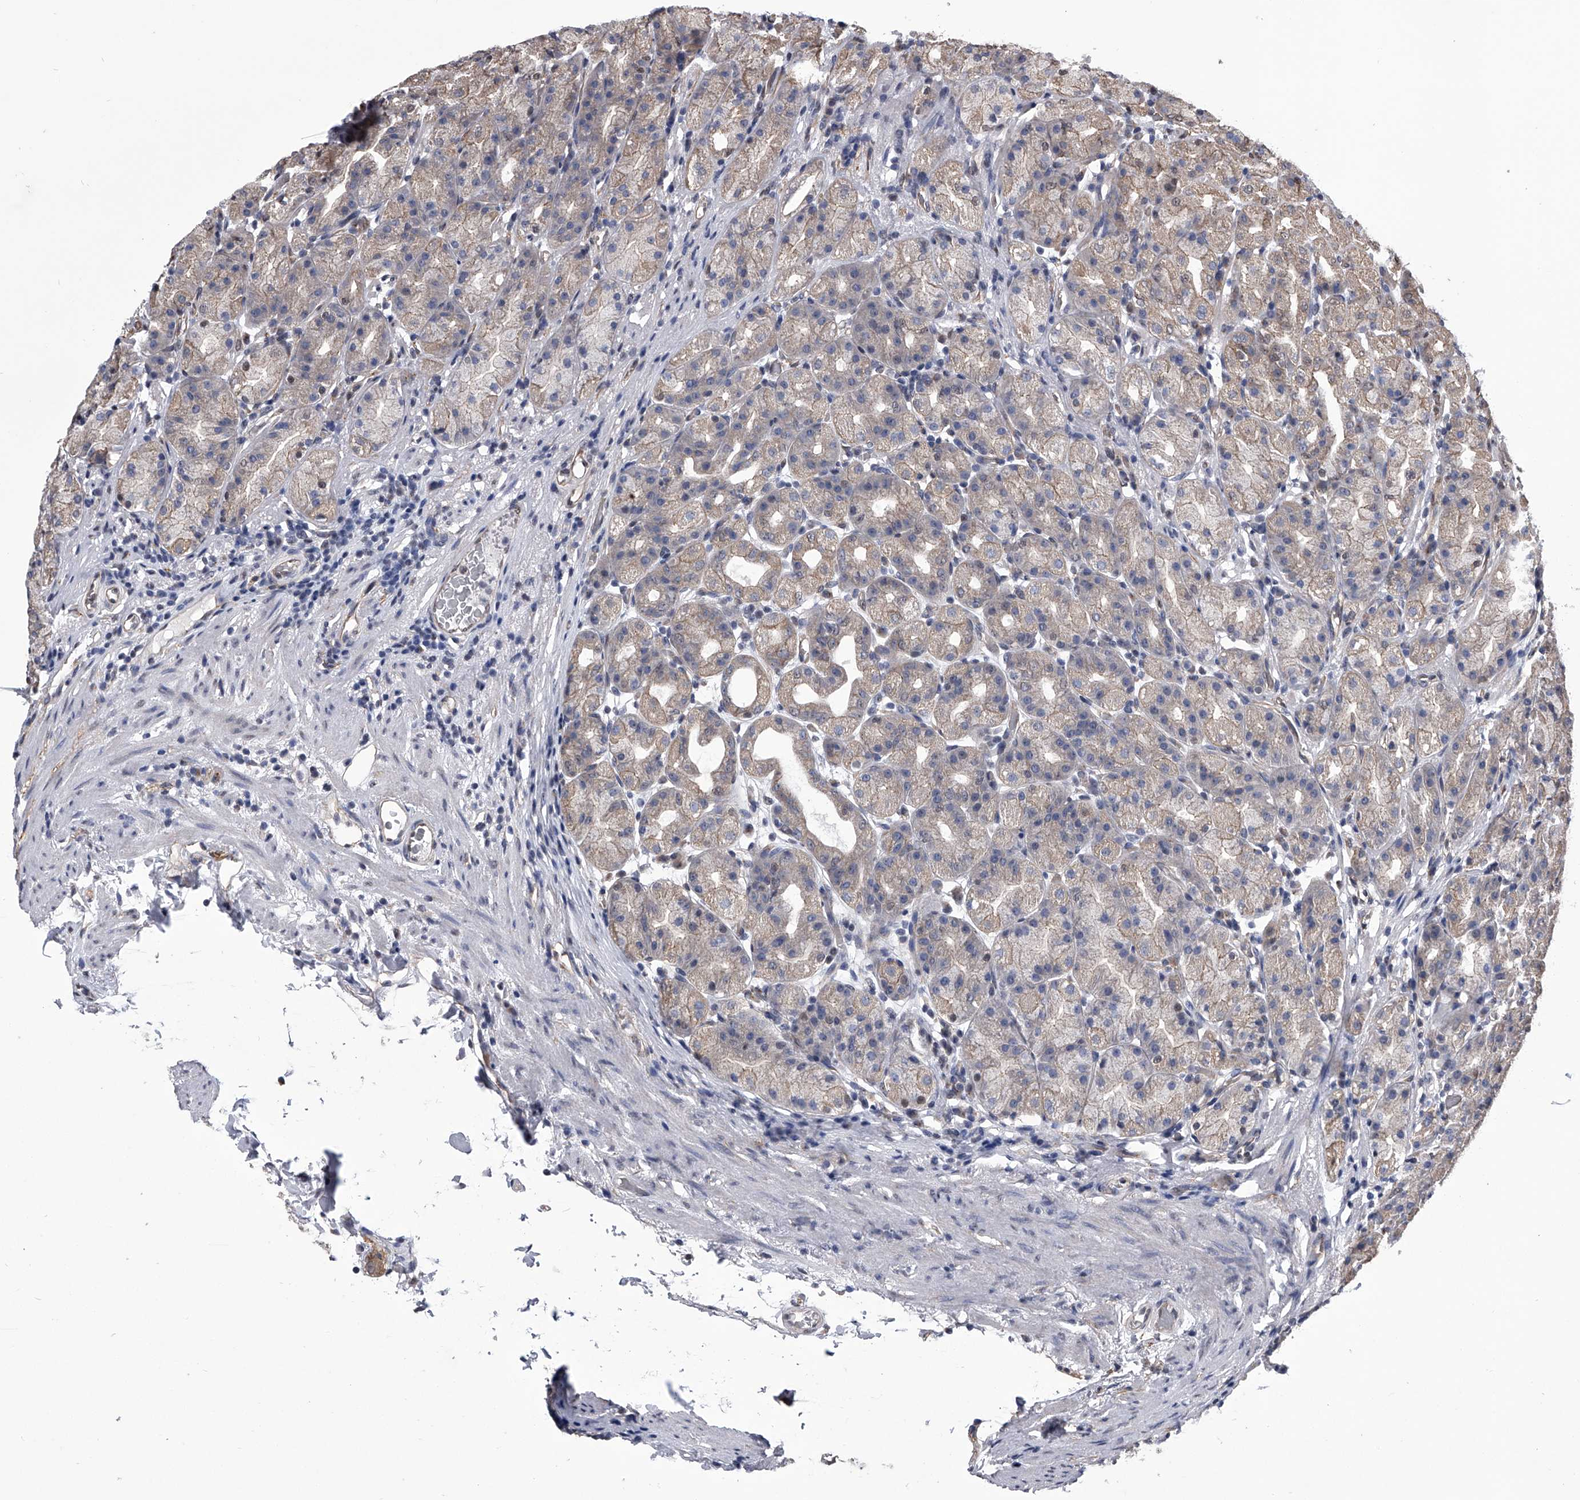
{"staining": {"intensity": "moderate", "quantity": "25%-75%", "location": "cytoplasmic/membranous,nuclear"}, "tissue": "stomach", "cell_type": "Glandular cells", "image_type": "normal", "snomed": [{"axis": "morphology", "description": "Normal tissue, NOS"}, {"axis": "topography", "description": "Stomach, upper"}], "caption": "Immunohistochemical staining of benign stomach shows 25%-75% levels of moderate cytoplasmic/membranous,nuclear protein staining in about 25%-75% of glandular cells.", "gene": "ZNF76", "patient": {"sex": "male", "age": 68}}